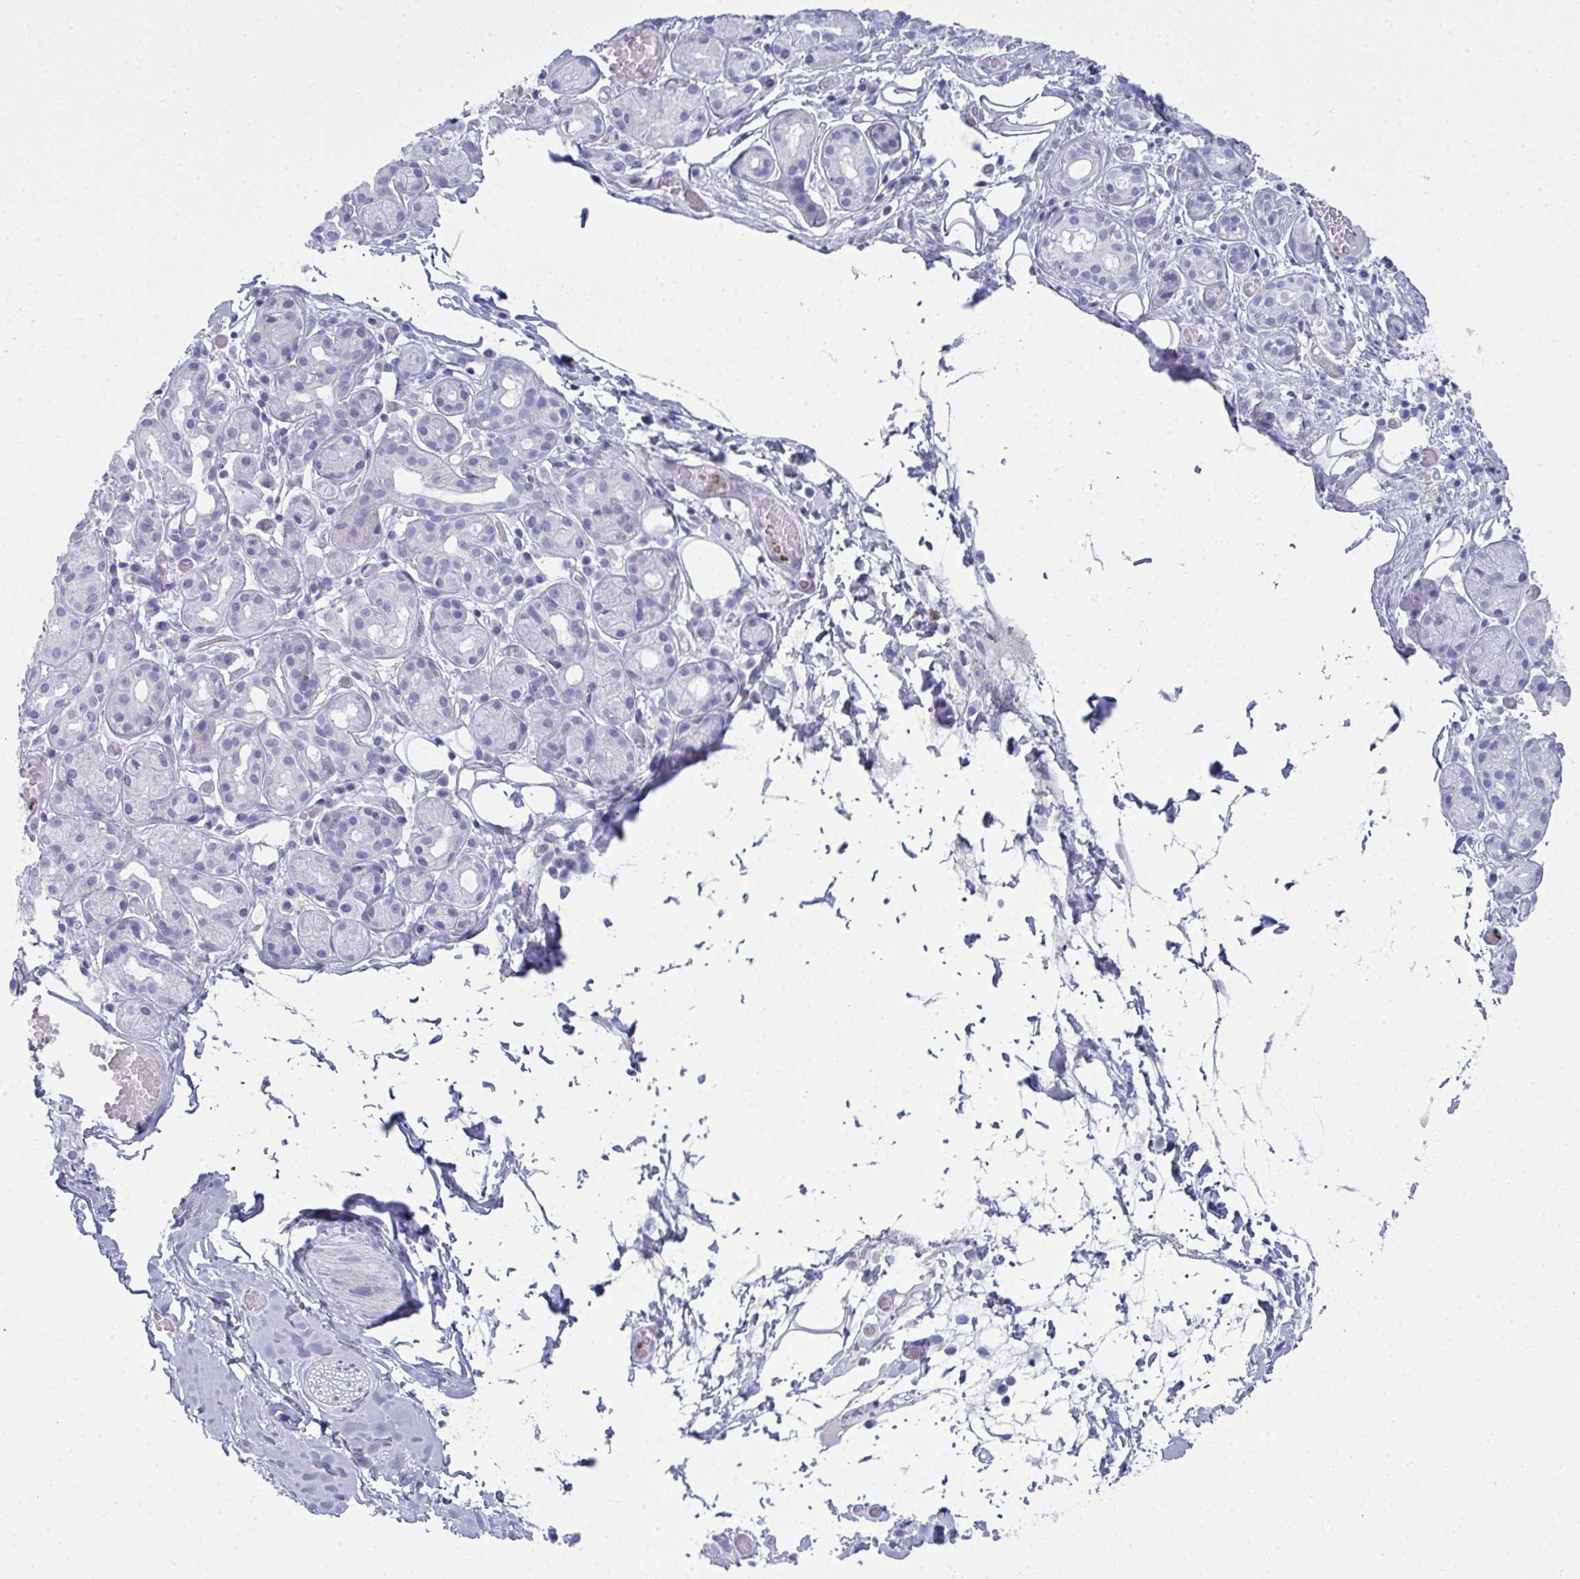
{"staining": {"intensity": "negative", "quantity": "none", "location": "none"}, "tissue": "salivary gland", "cell_type": "Glandular cells", "image_type": "normal", "snomed": [{"axis": "morphology", "description": "Normal tissue, NOS"}, {"axis": "topography", "description": "Salivary gland"}, {"axis": "topography", "description": "Peripheral nerve tissue"}], "caption": "DAB immunohistochemical staining of benign human salivary gland reveals no significant staining in glandular cells. (DAB (3,3'-diaminobenzidine) immunohistochemistry, high magnification).", "gene": "SERPINB10", "patient": {"sex": "male", "age": 71}}